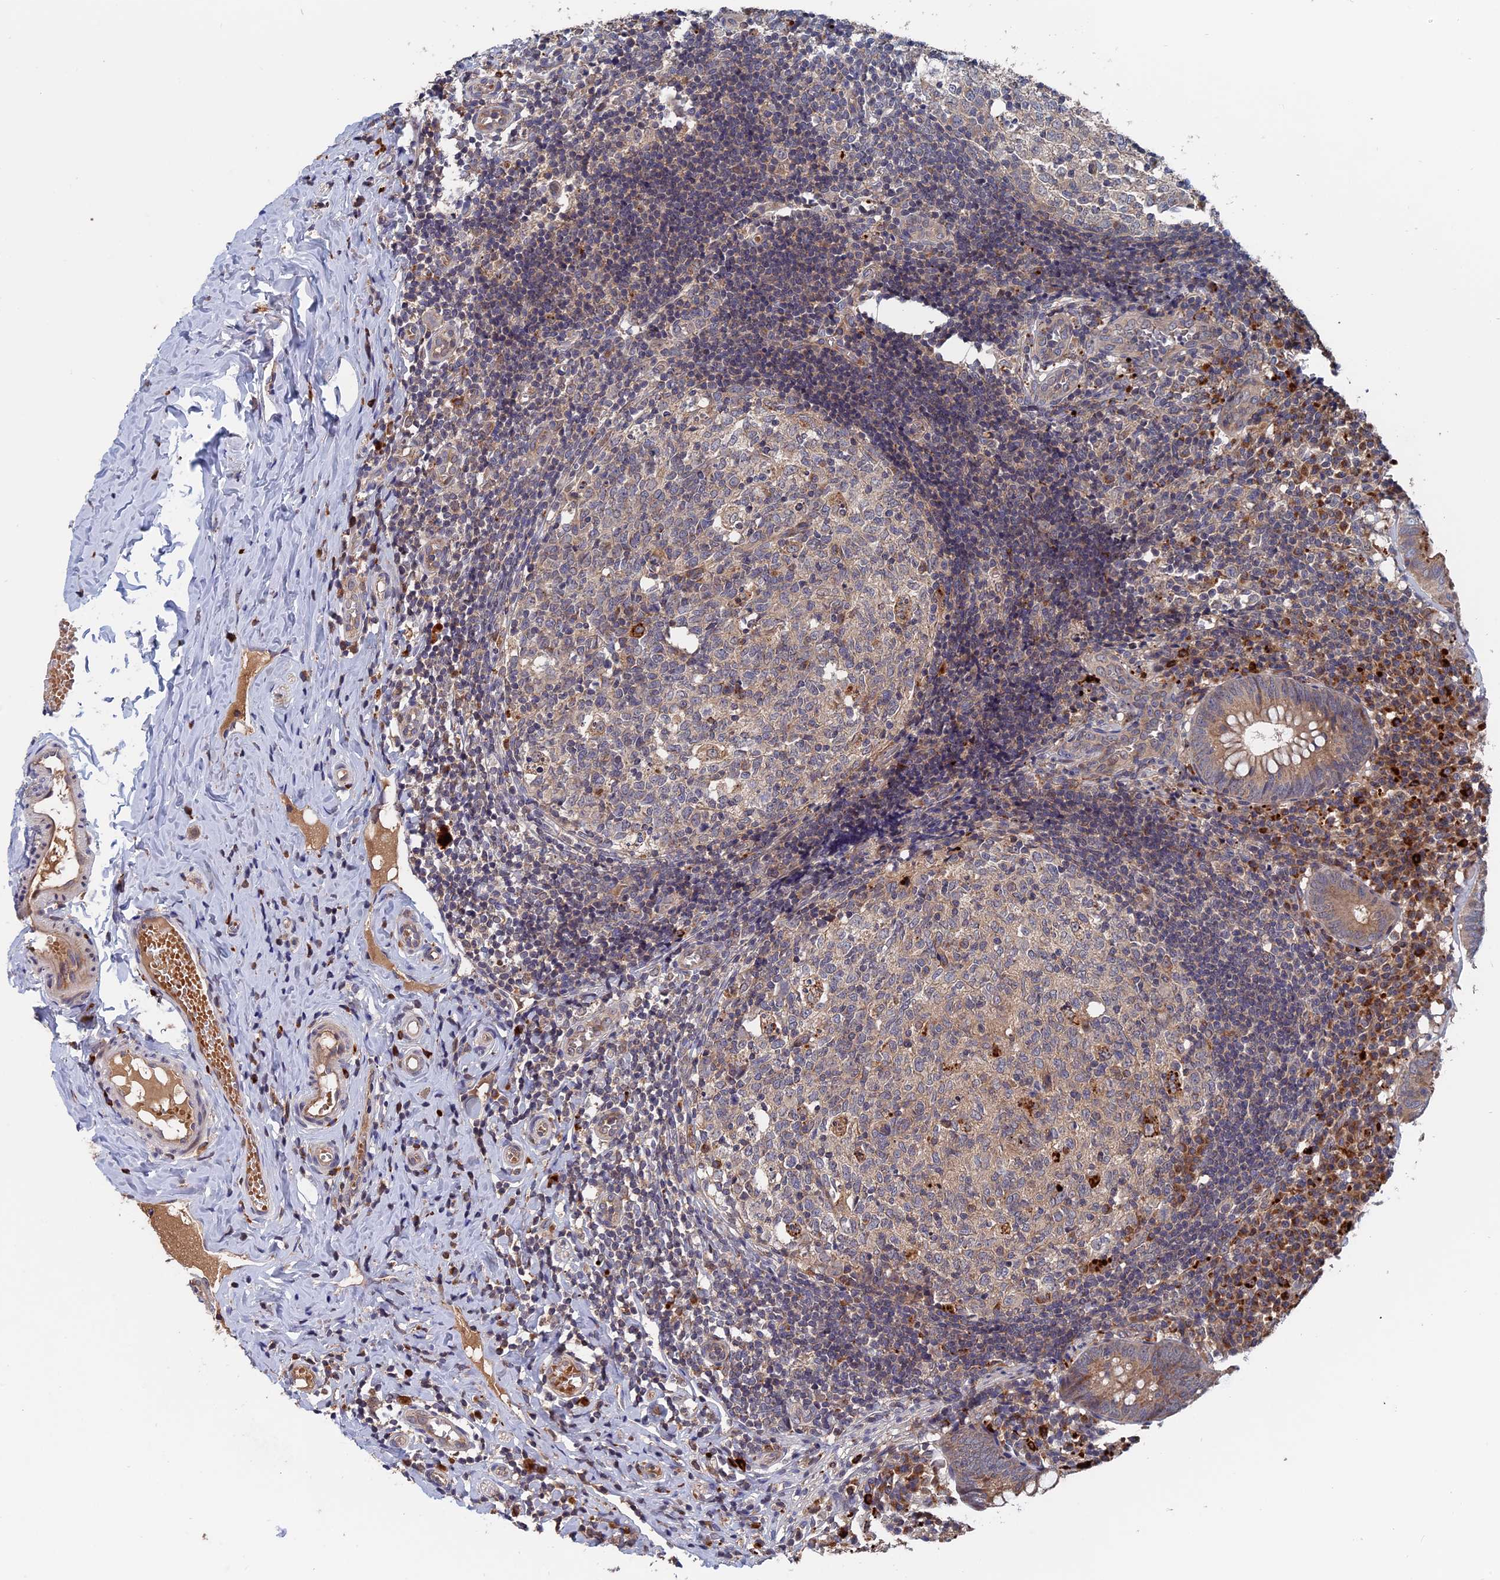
{"staining": {"intensity": "moderate", "quantity": "25%-75%", "location": "cytoplasmic/membranous"}, "tissue": "appendix", "cell_type": "Glandular cells", "image_type": "normal", "snomed": [{"axis": "morphology", "description": "Normal tissue, NOS"}, {"axis": "topography", "description": "Appendix"}], "caption": "A medium amount of moderate cytoplasmic/membranous positivity is appreciated in about 25%-75% of glandular cells in benign appendix.", "gene": "TRAPPC2L", "patient": {"sex": "male", "age": 8}}